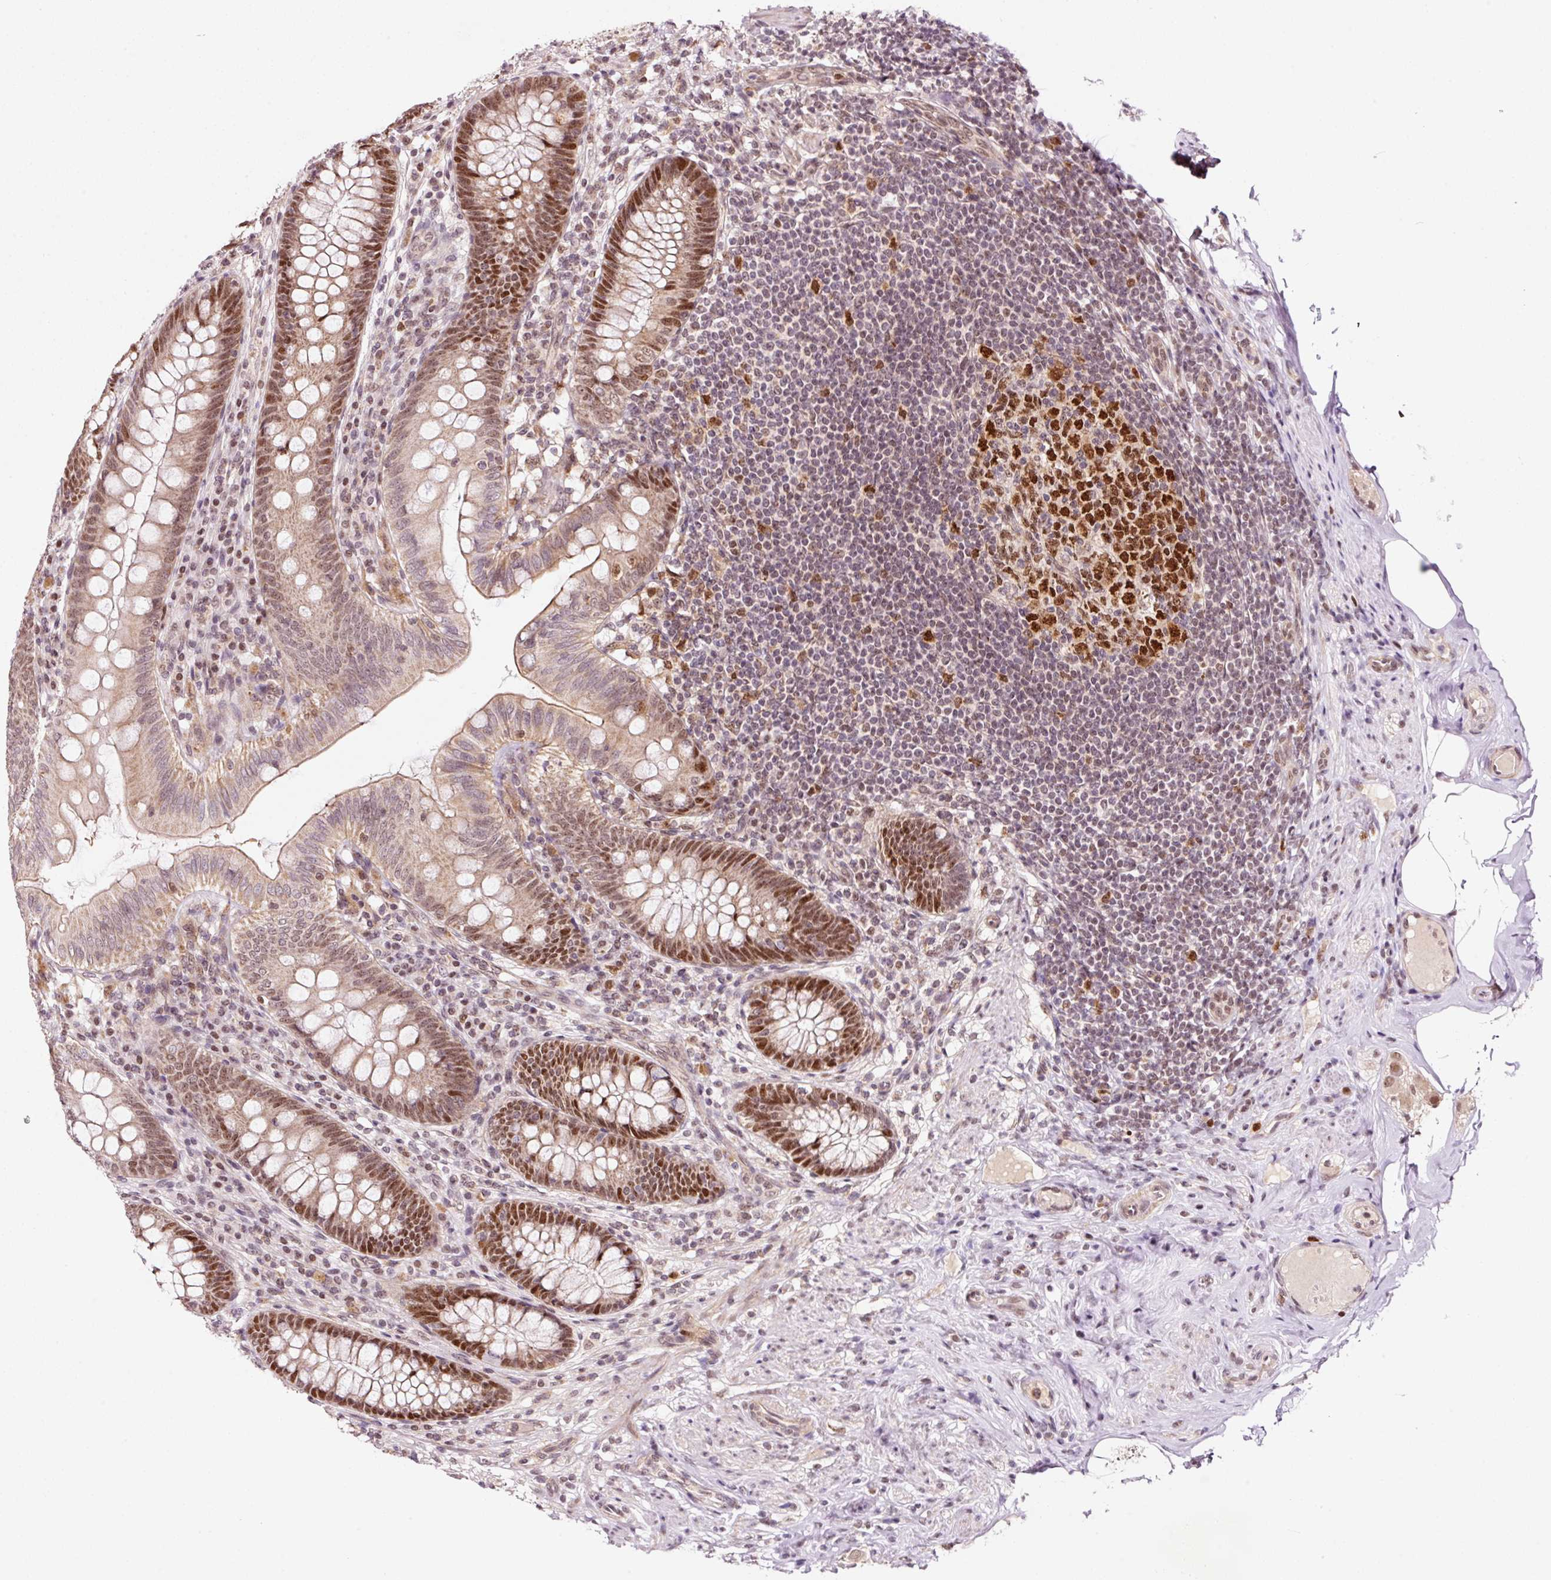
{"staining": {"intensity": "strong", "quantity": "25%-75%", "location": "nuclear"}, "tissue": "appendix", "cell_type": "Glandular cells", "image_type": "normal", "snomed": [{"axis": "morphology", "description": "Normal tissue, NOS"}, {"axis": "topography", "description": "Appendix"}], "caption": "The immunohistochemical stain labels strong nuclear positivity in glandular cells of normal appendix. (Stains: DAB in brown, nuclei in blue, Microscopy: brightfield microscopy at high magnification).", "gene": "RFC4", "patient": {"sex": "male", "age": 71}}